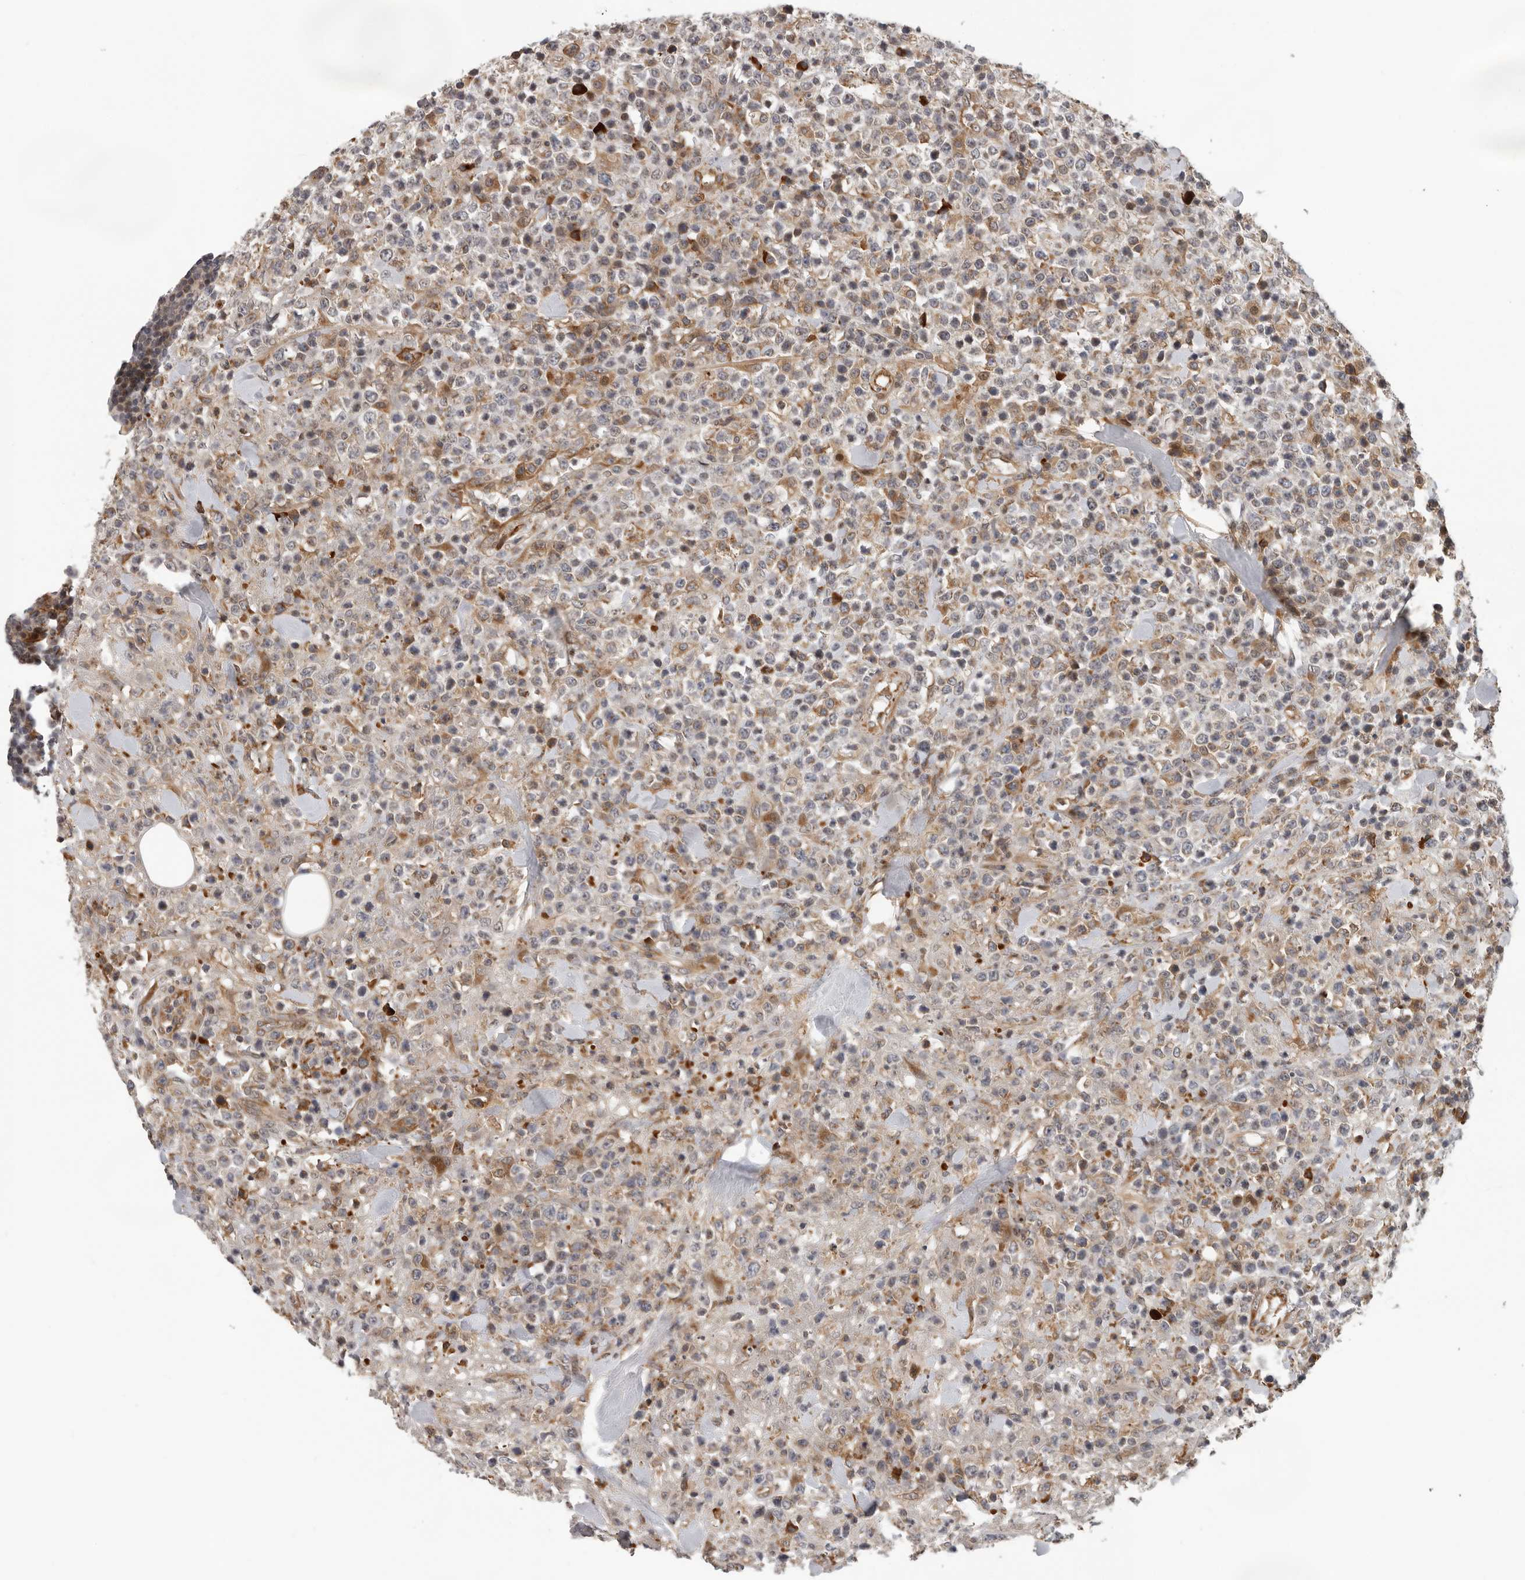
{"staining": {"intensity": "moderate", "quantity": "25%-75%", "location": "cytoplasmic/membranous"}, "tissue": "lymphoma", "cell_type": "Tumor cells", "image_type": "cancer", "snomed": [{"axis": "morphology", "description": "Malignant lymphoma, non-Hodgkin's type, High grade"}, {"axis": "topography", "description": "Colon"}], "caption": "High-power microscopy captured an immunohistochemistry image of malignant lymphoma, non-Hodgkin's type (high-grade), revealing moderate cytoplasmic/membranous positivity in about 25%-75% of tumor cells.", "gene": "RNF157", "patient": {"sex": "female", "age": 53}}